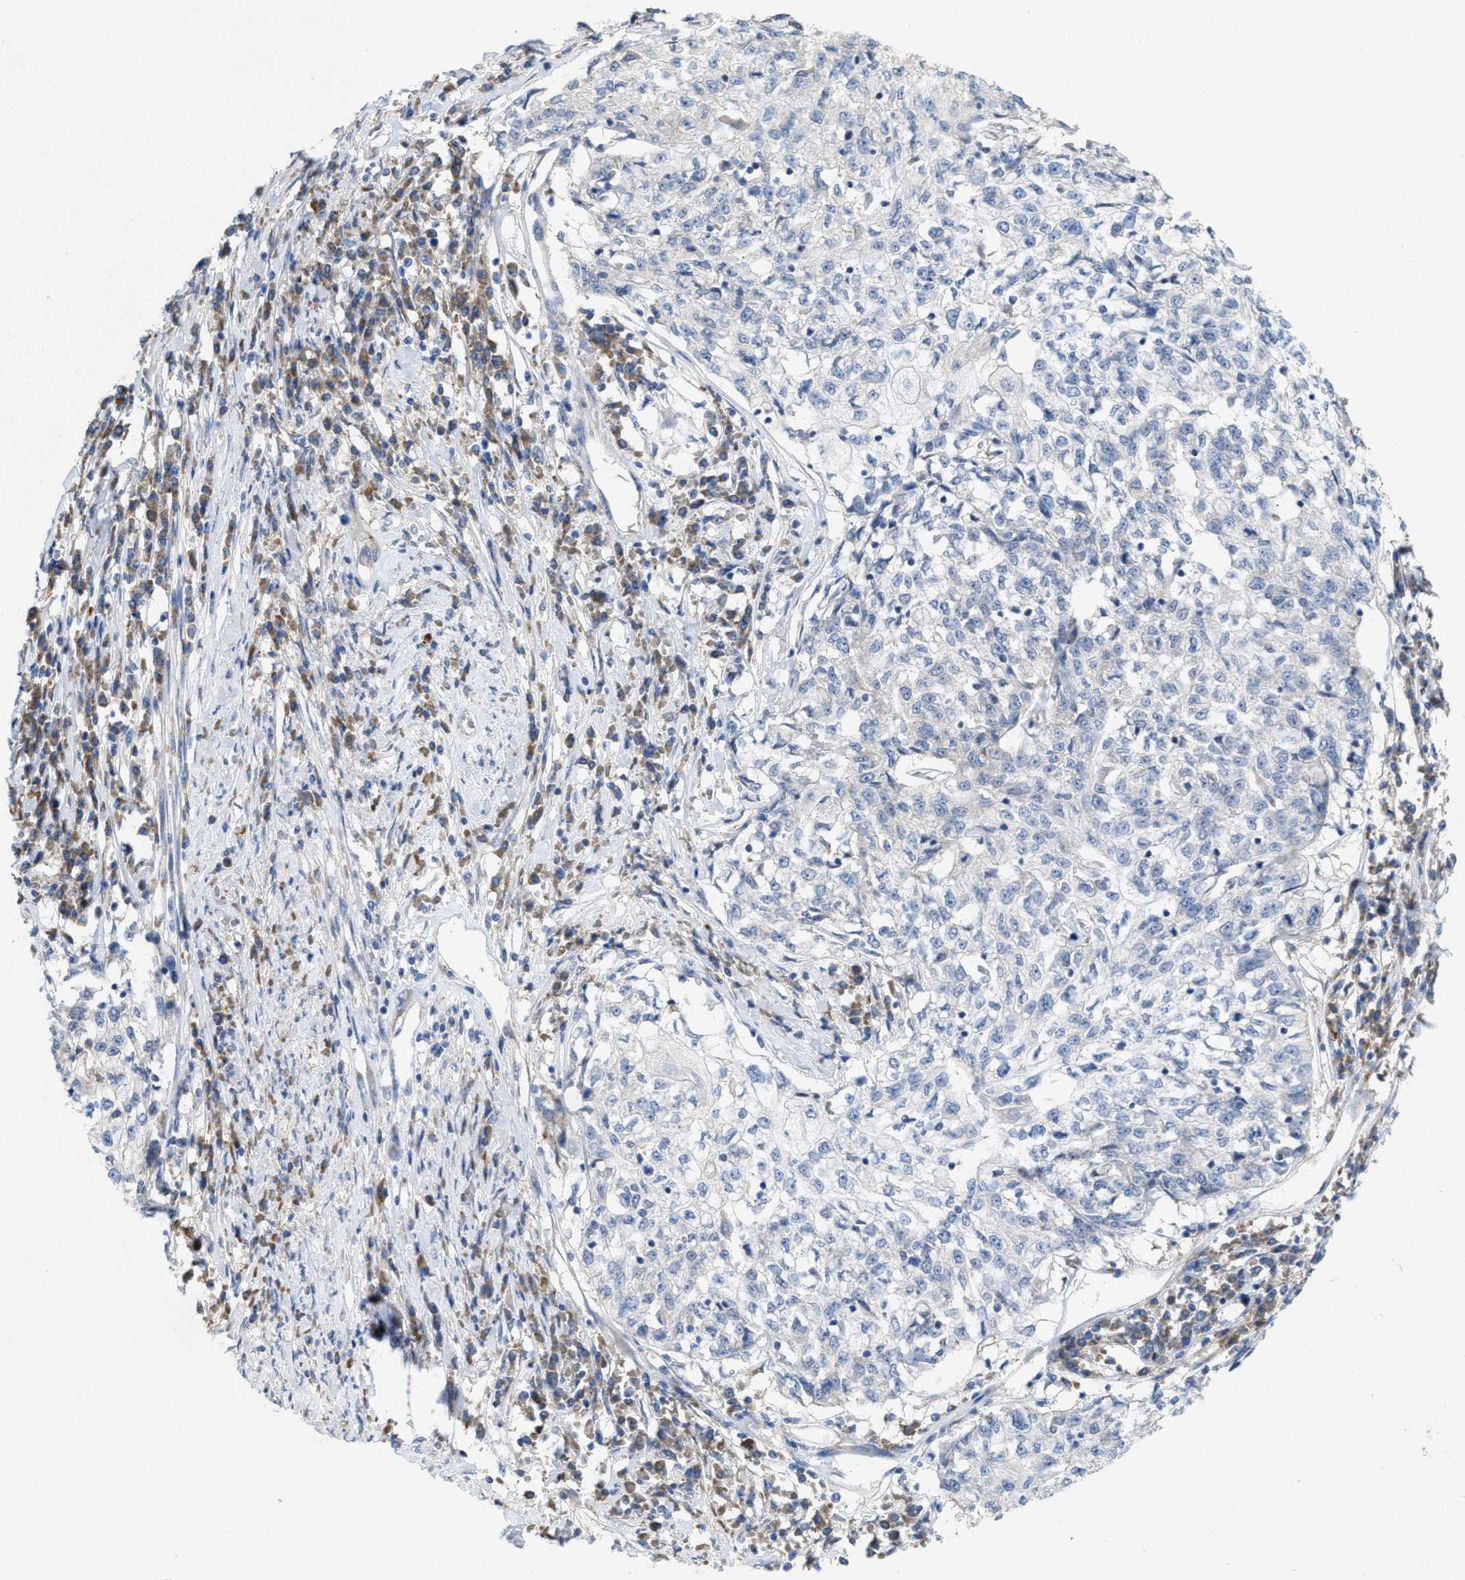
{"staining": {"intensity": "negative", "quantity": "none", "location": "none"}, "tissue": "cervical cancer", "cell_type": "Tumor cells", "image_type": "cancer", "snomed": [{"axis": "morphology", "description": "Squamous cell carcinoma, NOS"}, {"axis": "topography", "description": "Cervix"}], "caption": "An immunohistochemistry image of cervical squamous cell carcinoma is shown. There is no staining in tumor cells of cervical squamous cell carcinoma.", "gene": "DYNC2I1", "patient": {"sex": "female", "age": 57}}